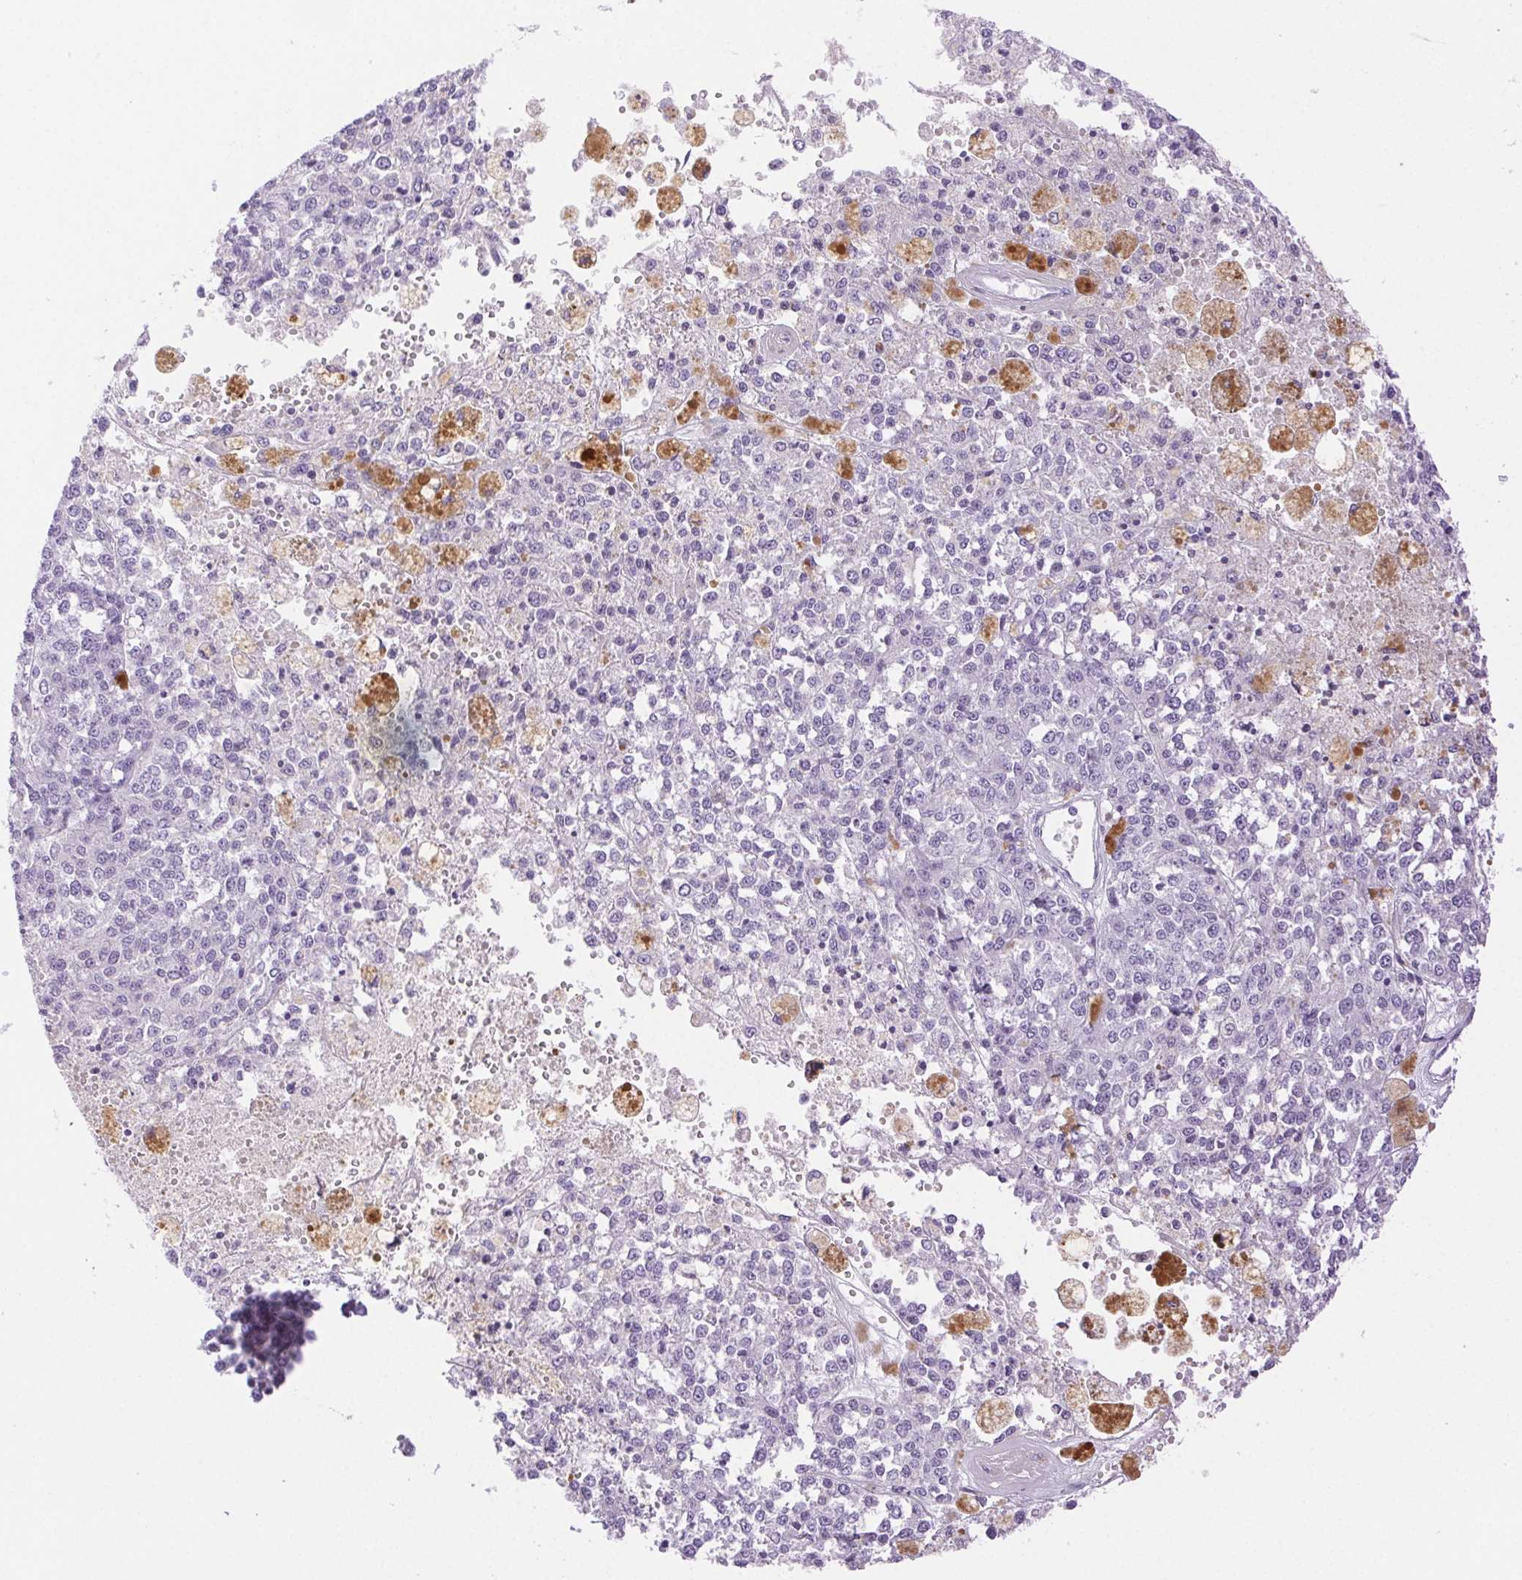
{"staining": {"intensity": "negative", "quantity": "none", "location": "none"}, "tissue": "melanoma", "cell_type": "Tumor cells", "image_type": "cancer", "snomed": [{"axis": "morphology", "description": "Malignant melanoma, Metastatic site"}, {"axis": "topography", "description": "Lymph node"}], "caption": "Human malignant melanoma (metastatic site) stained for a protein using IHC displays no staining in tumor cells.", "gene": "SPACA4", "patient": {"sex": "female", "age": 64}}